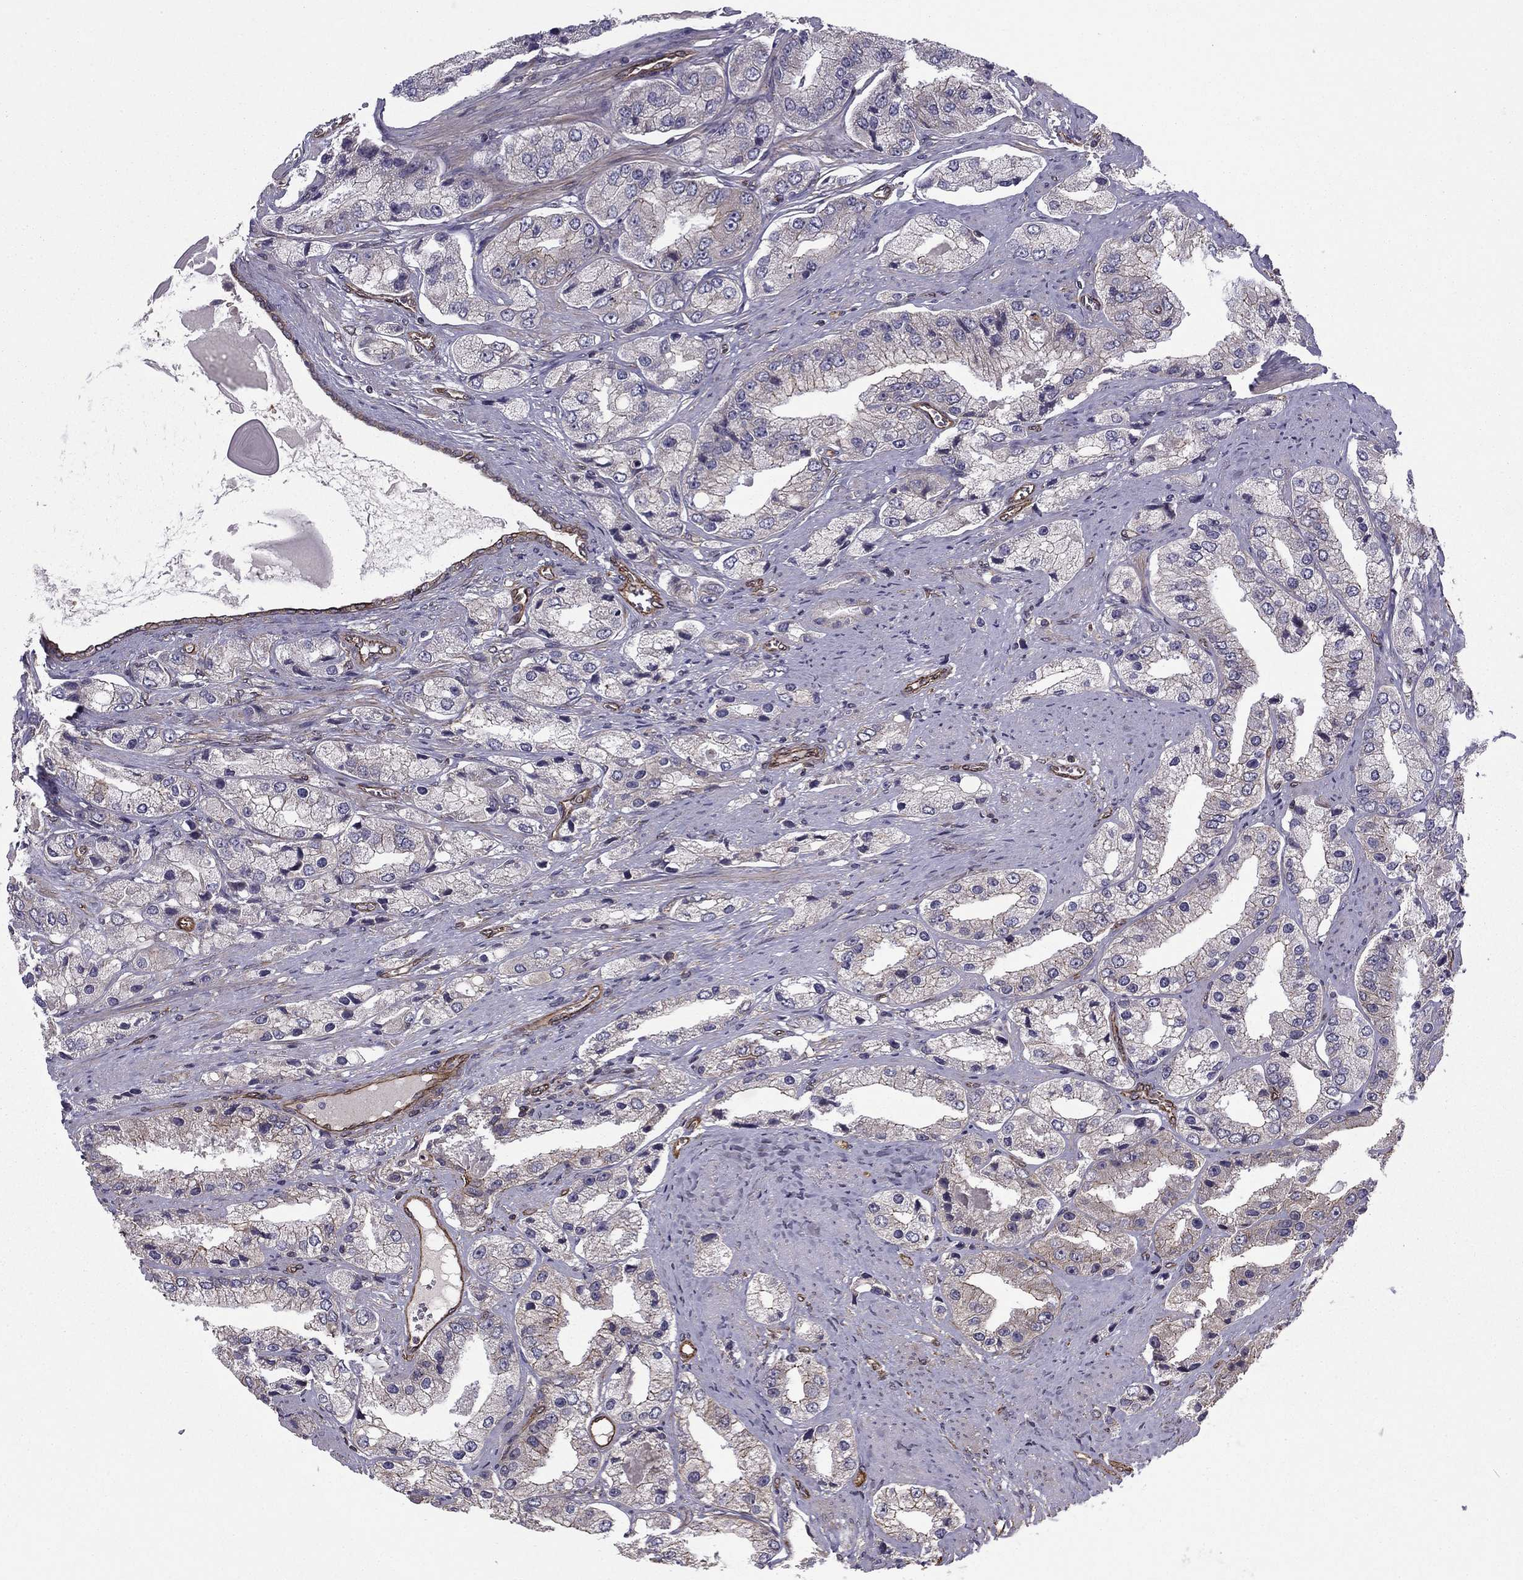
{"staining": {"intensity": "moderate", "quantity": "<25%", "location": "cytoplasmic/membranous"}, "tissue": "prostate cancer", "cell_type": "Tumor cells", "image_type": "cancer", "snomed": [{"axis": "morphology", "description": "Adenocarcinoma, Low grade"}, {"axis": "topography", "description": "Prostate"}], "caption": "Low-grade adenocarcinoma (prostate) tissue shows moderate cytoplasmic/membranous expression in approximately <25% of tumor cells, visualized by immunohistochemistry.", "gene": "SHMT1", "patient": {"sex": "male", "age": 69}}